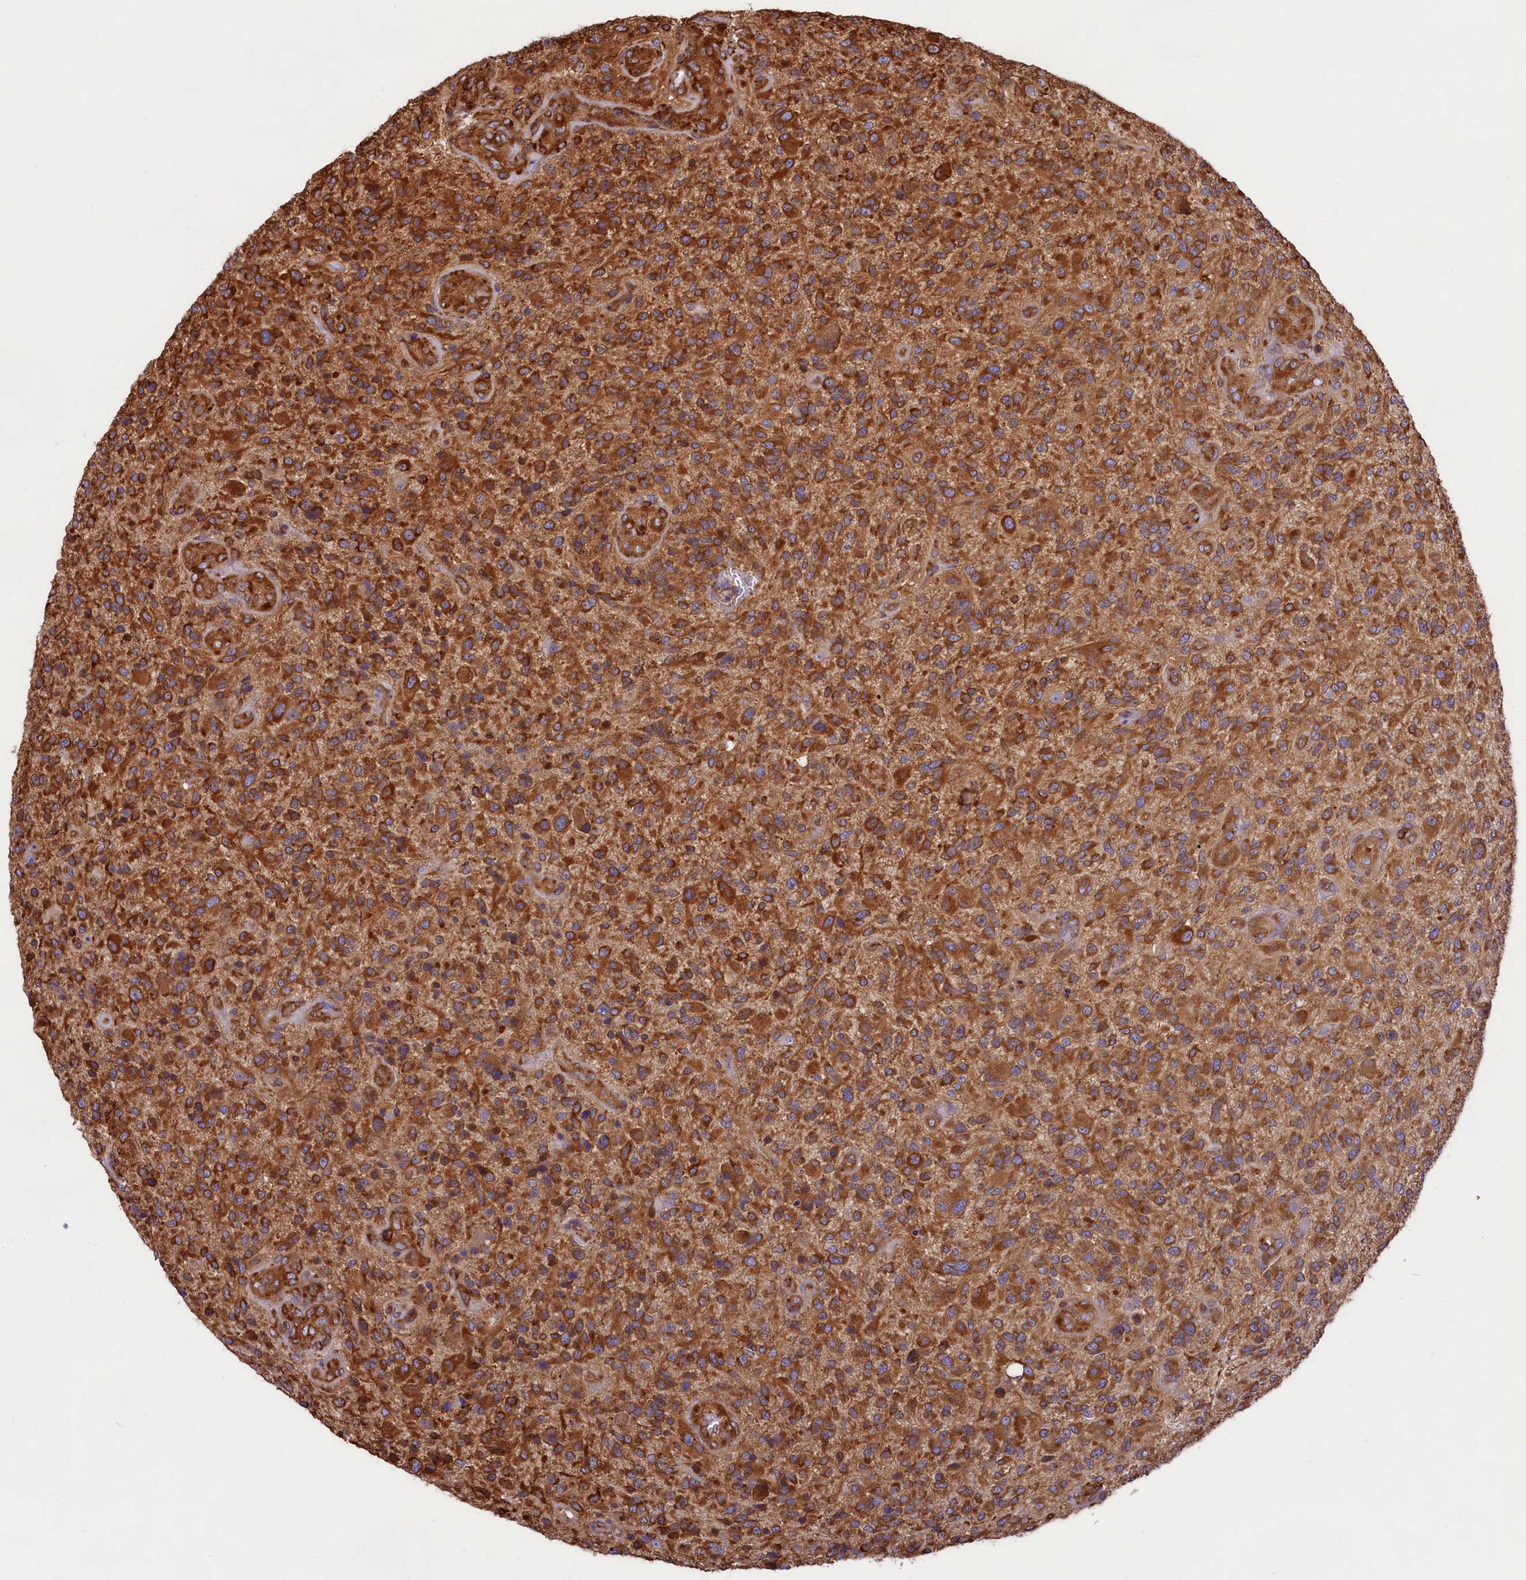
{"staining": {"intensity": "strong", "quantity": ">75%", "location": "cytoplasmic/membranous"}, "tissue": "glioma", "cell_type": "Tumor cells", "image_type": "cancer", "snomed": [{"axis": "morphology", "description": "Glioma, malignant, High grade"}, {"axis": "topography", "description": "Brain"}], "caption": "DAB immunohistochemical staining of high-grade glioma (malignant) shows strong cytoplasmic/membranous protein expression in about >75% of tumor cells. (IHC, brightfield microscopy, high magnification).", "gene": "GYS1", "patient": {"sex": "male", "age": 47}}